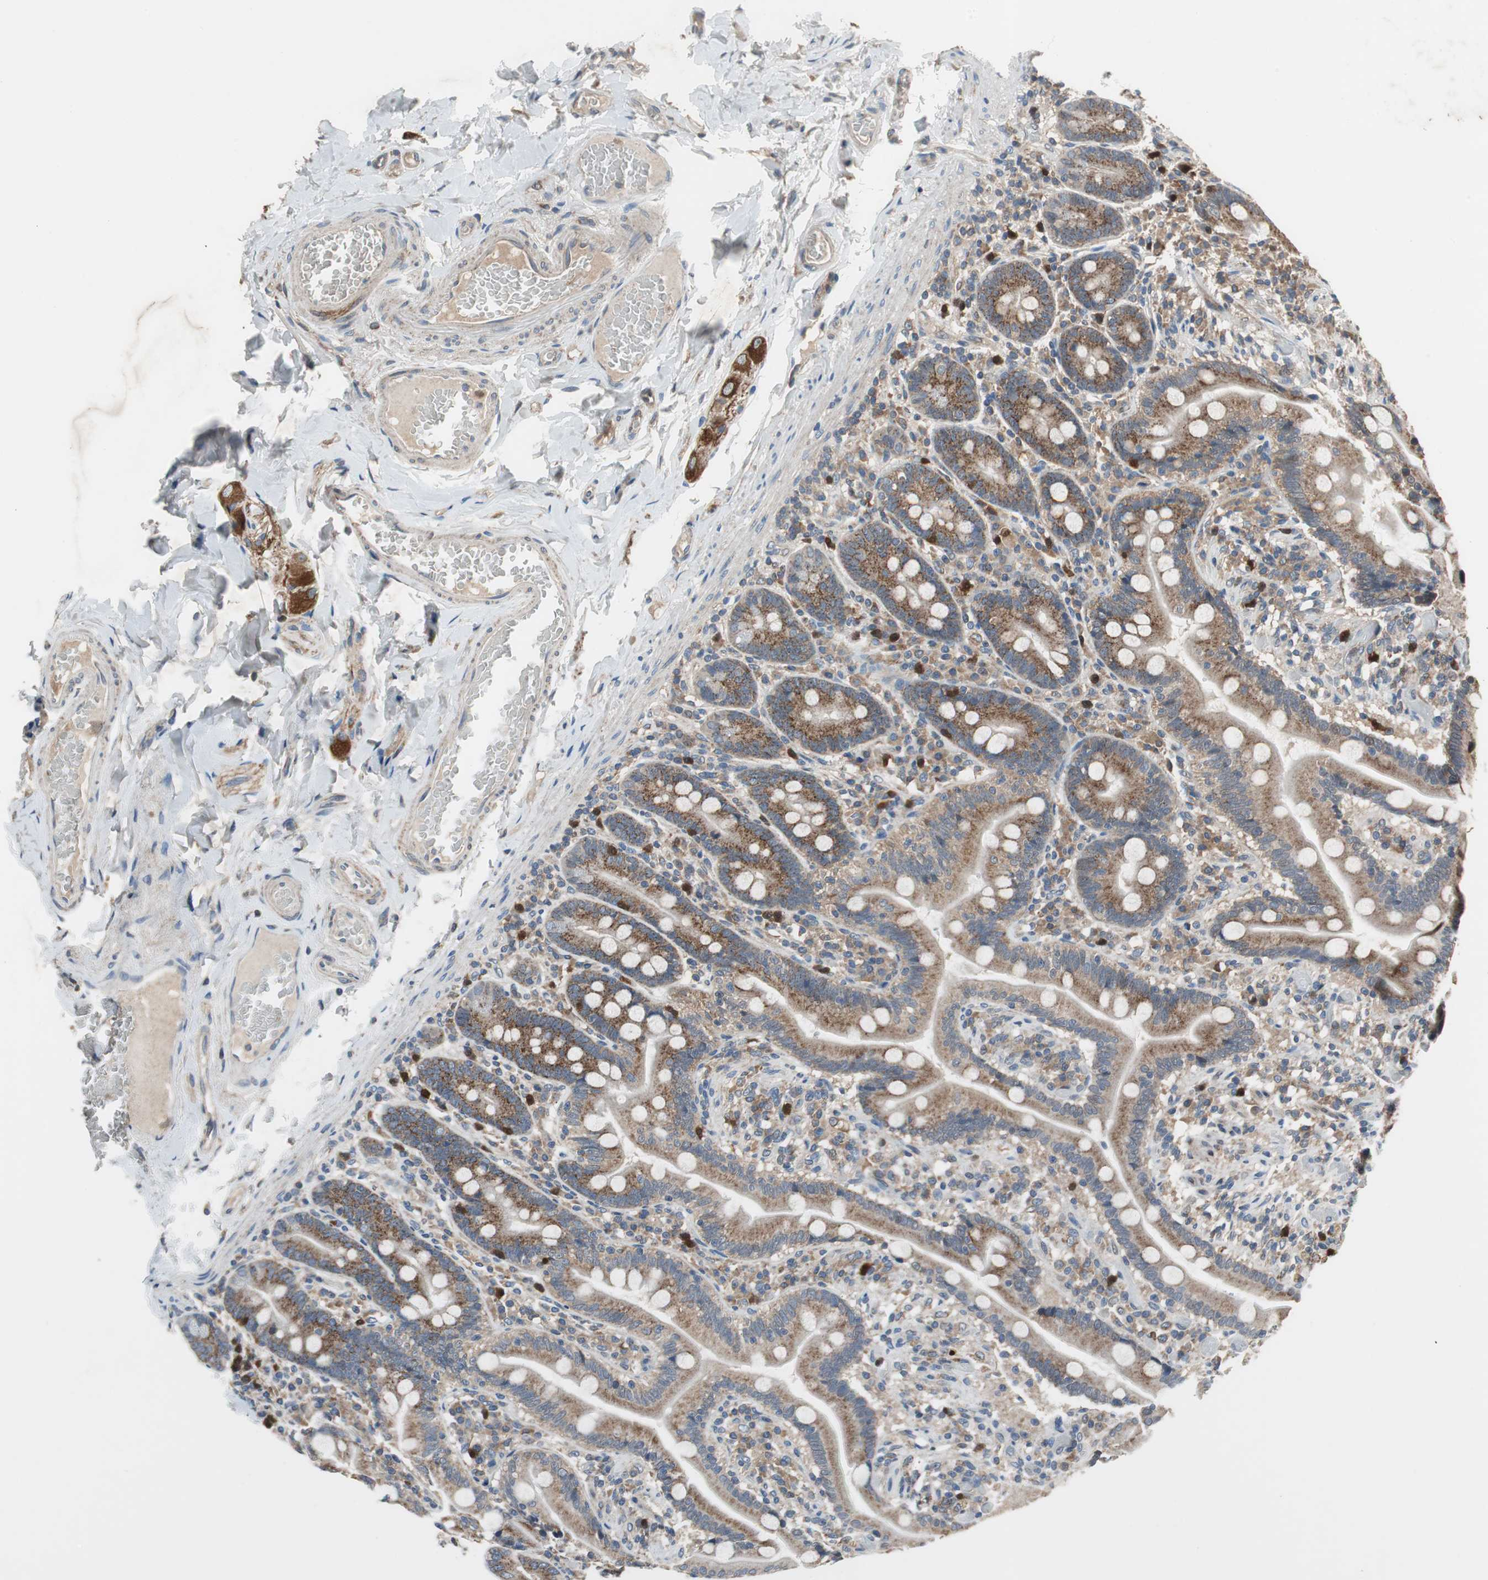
{"staining": {"intensity": "strong", "quantity": ">75%", "location": "cytoplasmic/membranous"}, "tissue": "duodenum", "cell_type": "Glandular cells", "image_type": "normal", "snomed": [{"axis": "morphology", "description": "Normal tissue, NOS"}, {"axis": "topography", "description": "Duodenum"}], "caption": "Immunohistochemistry staining of normal duodenum, which exhibits high levels of strong cytoplasmic/membranous staining in about >75% of glandular cells indicating strong cytoplasmic/membranous protein positivity. The staining was performed using DAB (brown) for protein detection and nuclei were counterstained in hematoxylin (blue).", "gene": "PI4KB", "patient": {"sex": "male", "age": 66}}